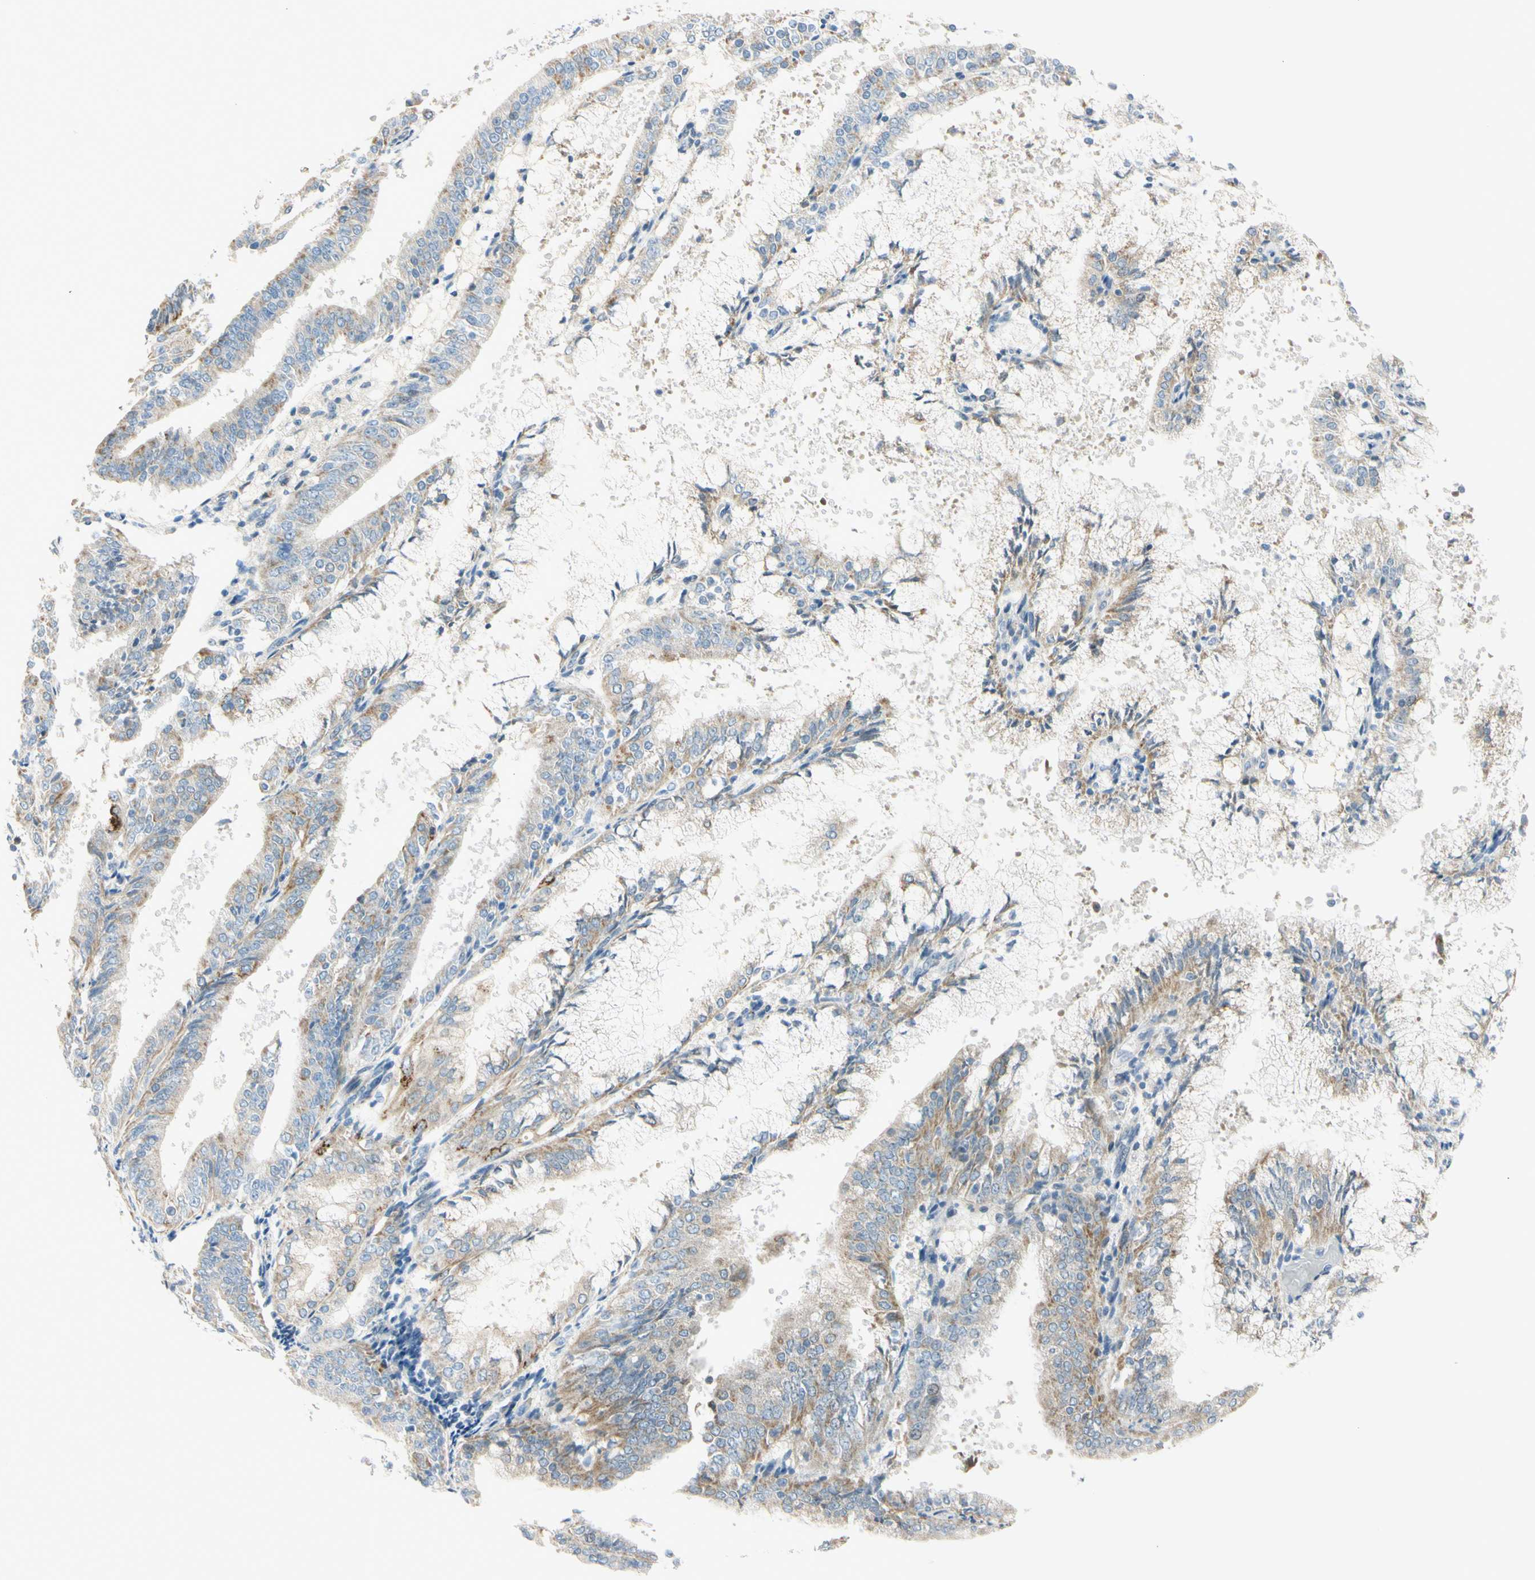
{"staining": {"intensity": "moderate", "quantity": "<25%", "location": "cytoplasmic/membranous"}, "tissue": "endometrial cancer", "cell_type": "Tumor cells", "image_type": "cancer", "snomed": [{"axis": "morphology", "description": "Adenocarcinoma, NOS"}, {"axis": "topography", "description": "Endometrium"}], "caption": "High-power microscopy captured an immunohistochemistry image of endometrial adenocarcinoma, revealing moderate cytoplasmic/membranous expression in about <25% of tumor cells.", "gene": "GALNT5", "patient": {"sex": "female", "age": 63}}